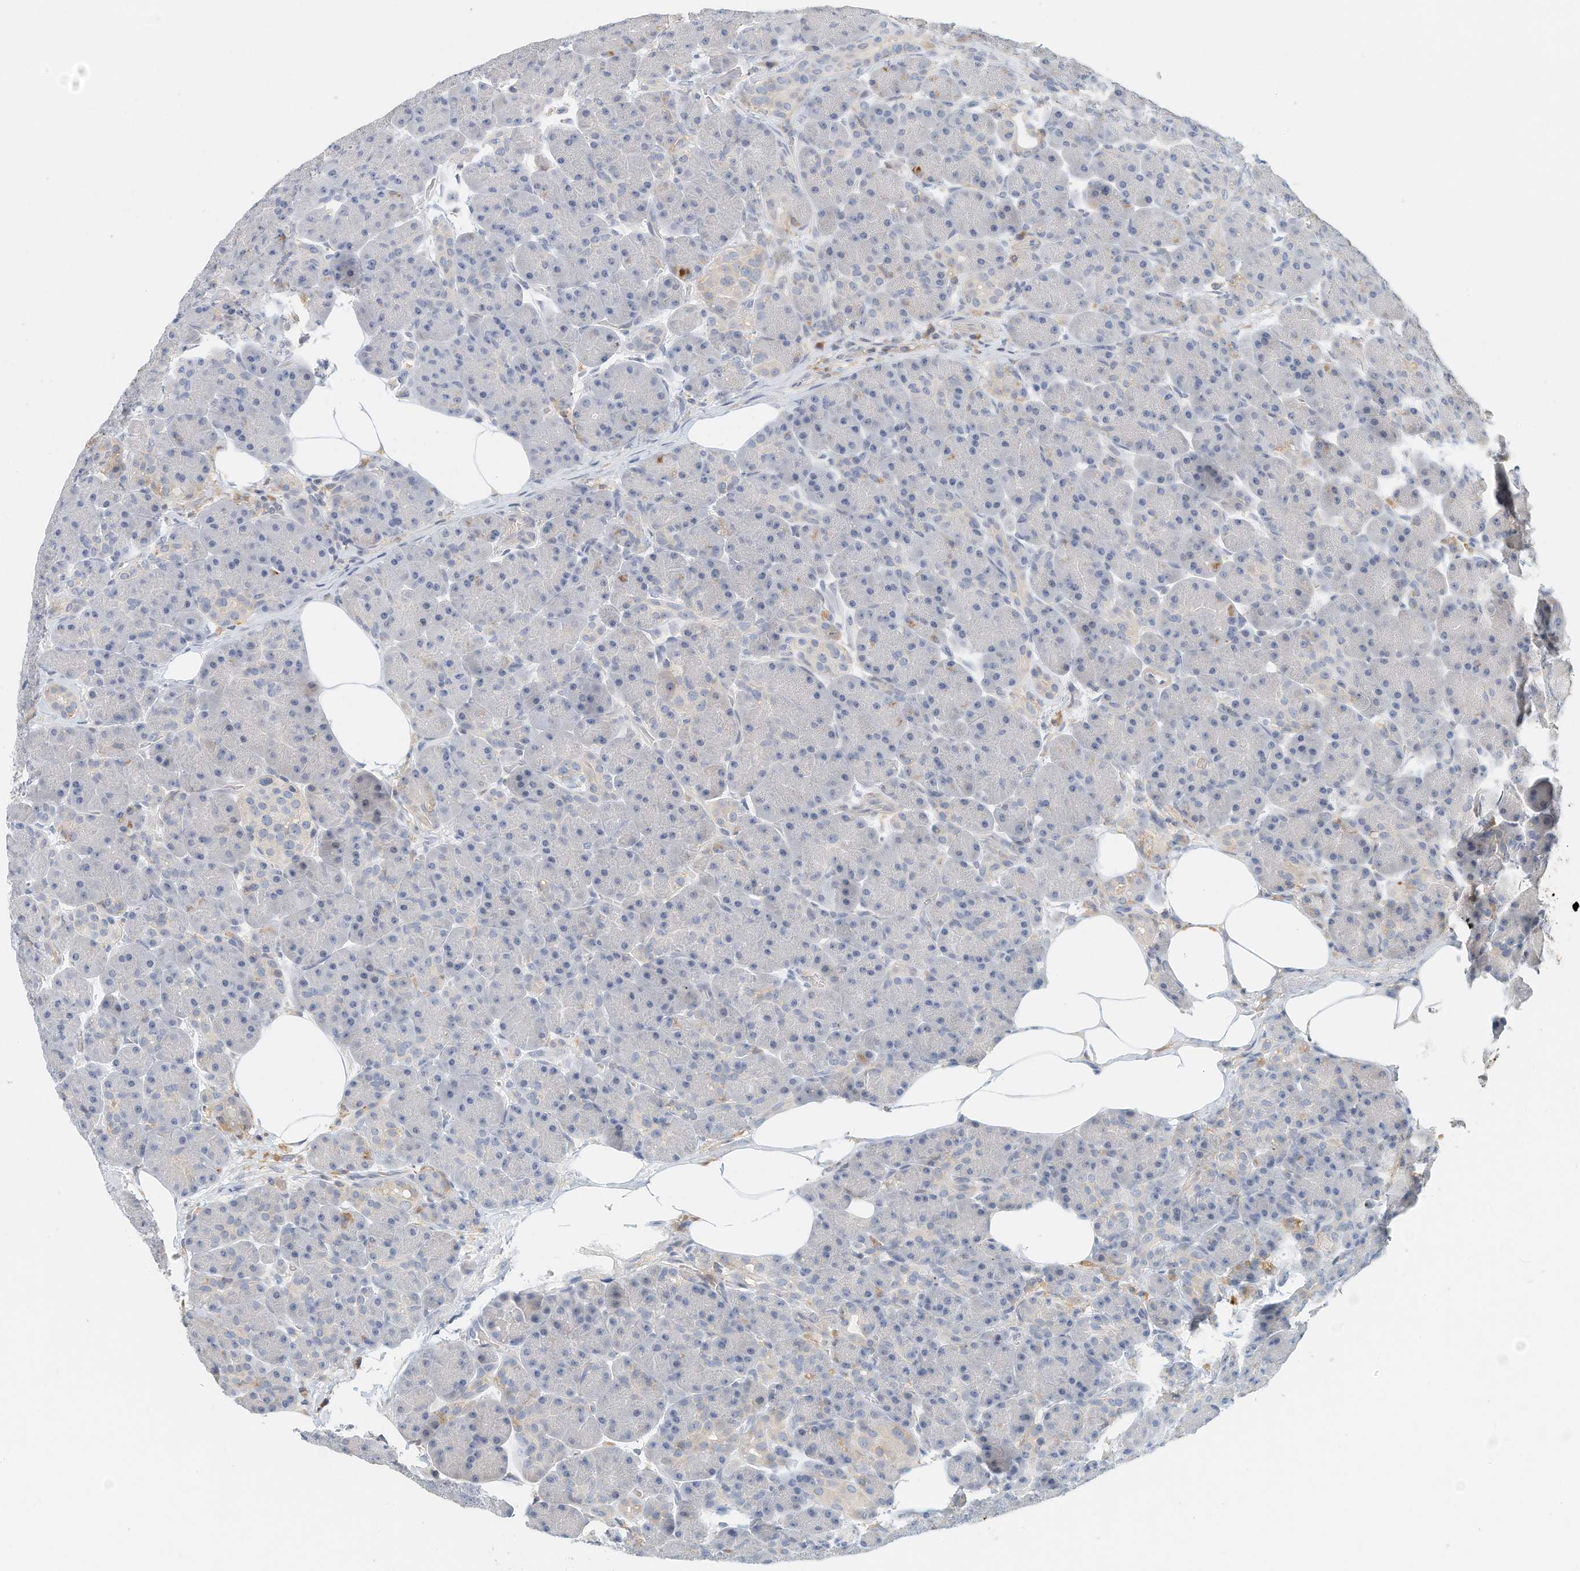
{"staining": {"intensity": "negative", "quantity": "none", "location": "none"}, "tissue": "pancreas", "cell_type": "Exocrine glandular cells", "image_type": "normal", "snomed": [{"axis": "morphology", "description": "Normal tissue, NOS"}, {"axis": "topography", "description": "Pancreas"}], "caption": "Pancreas stained for a protein using immunohistochemistry shows no expression exocrine glandular cells.", "gene": "MICAL1", "patient": {"sex": "male", "age": 63}}